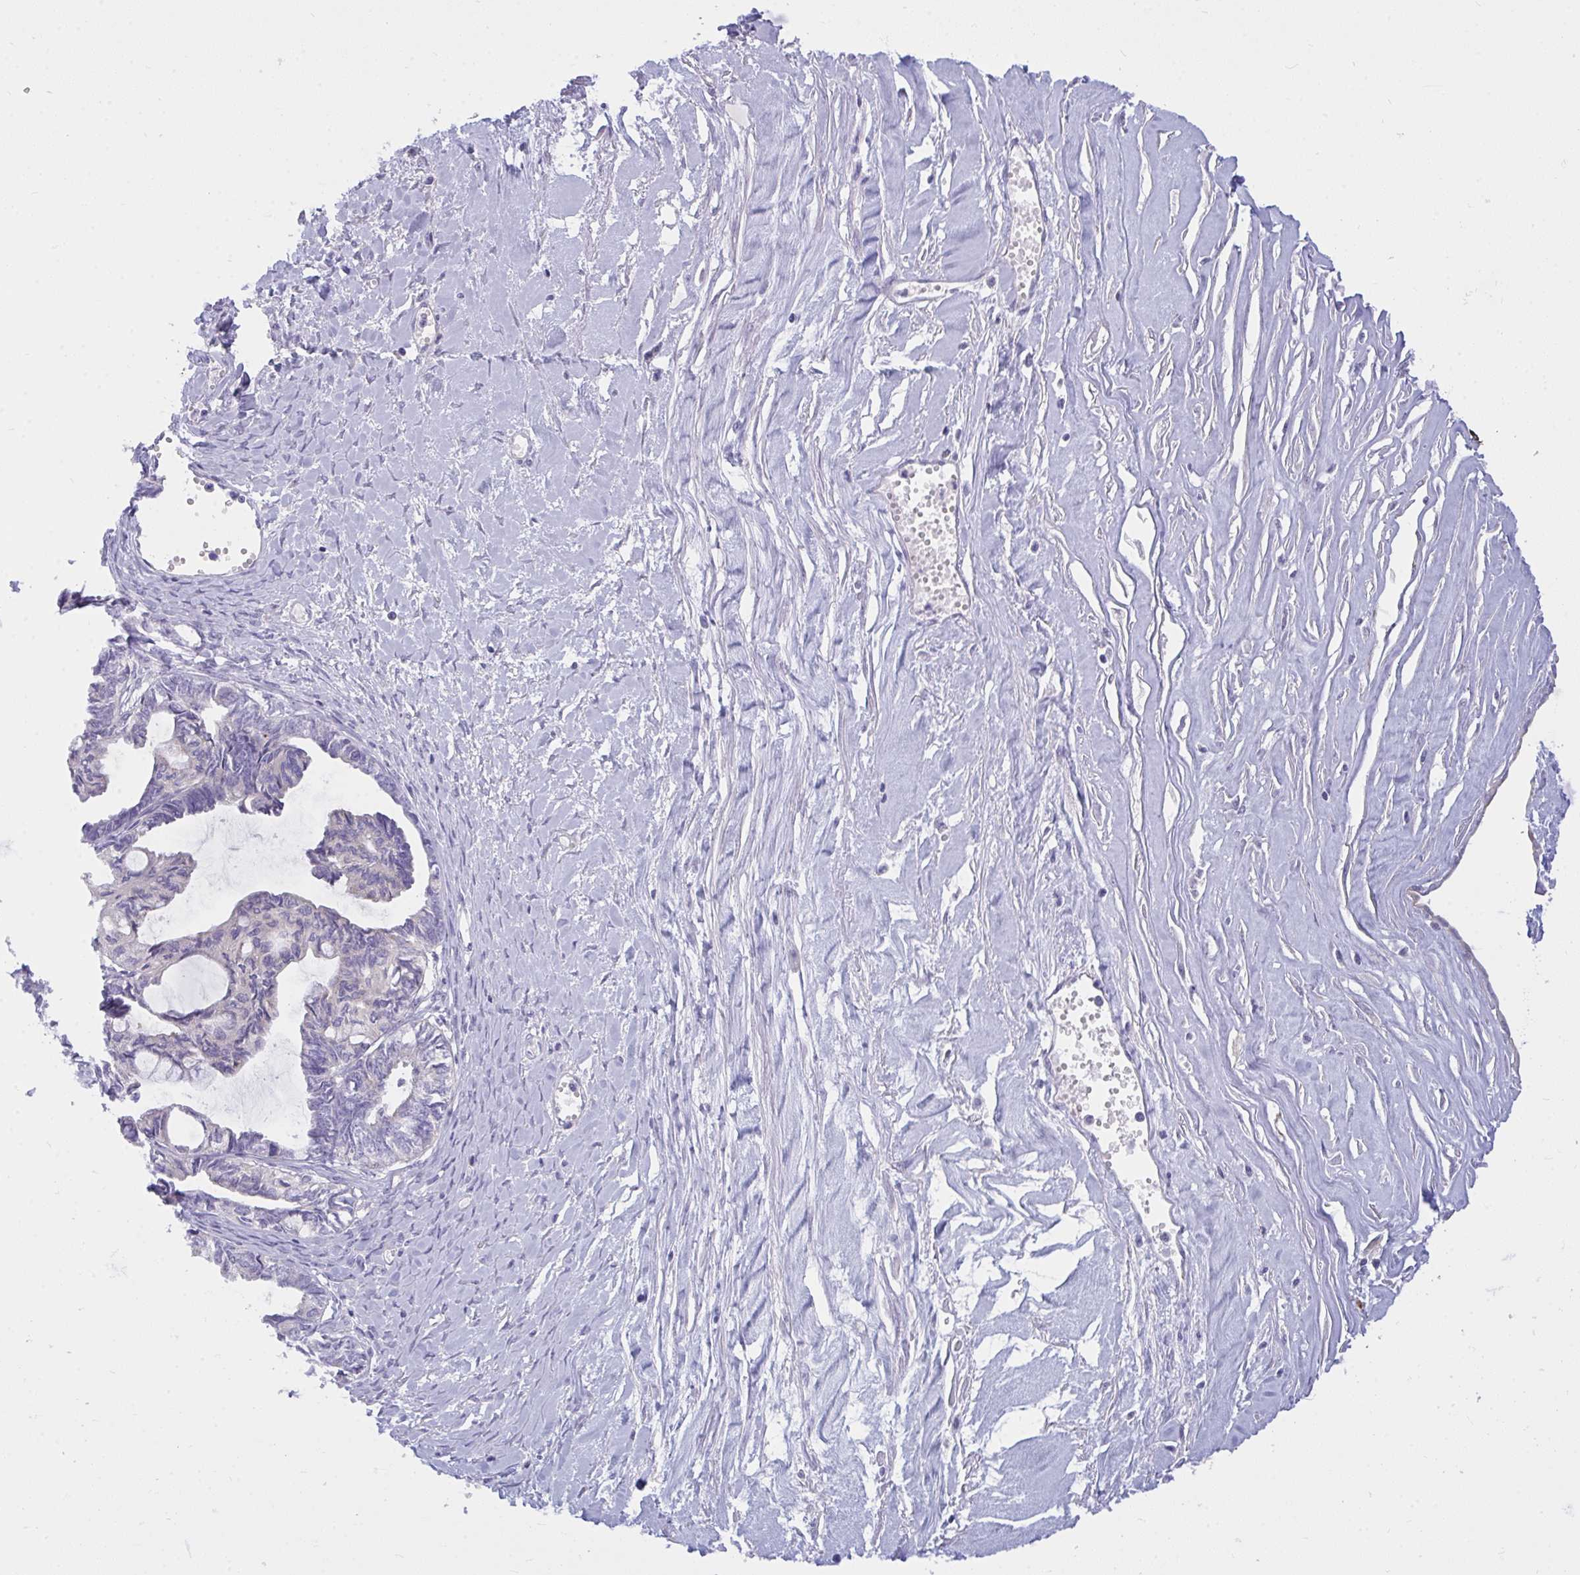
{"staining": {"intensity": "negative", "quantity": "none", "location": "none"}, "tissue": "ovarian cancer", "cell_type": "Tumor cells", "image_type": "cancer", "snomed": [{"axis": "morphology", "description": "Cystadenocarcinoma, mucinous, NOS"}, {"axis": "topography", "description": "Ovary"}], "caption": "DAB (3,3'-diaminobenzidine) immunohistochemical staining of ovarian mucinous cystadenocarcinoma exhibits no significant positivity in tumor cells.", "gene": "SEMA6B", "patient": {"sex": "female", "age": 61}}